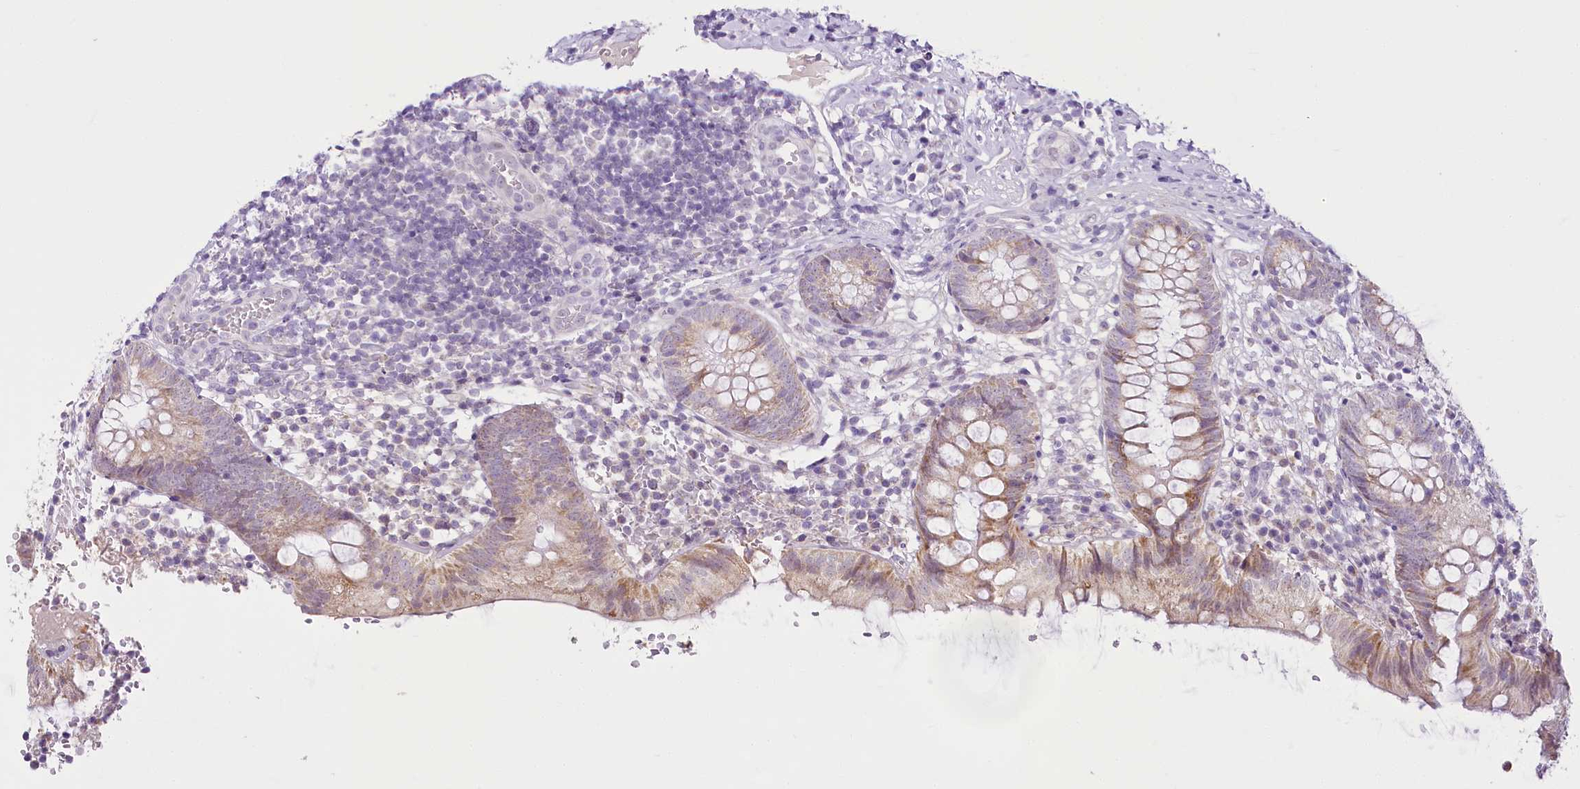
{"staining": {"intensity": "weak", "quantity": ">75%", "location": "cytoplasmic/membranous"}, "tissue": "appendix", "cell_type": "Glandular cells", "image_type": "normal", "snomed": [{"axis": "morphology", "description": "Normal tissue, NOS"}, {"axis": "topography", "description": "Appendix"}], "caption": "Brown immunohistochemical staining in benign human appendix displays weak cytoplasmic/membranous staining in approximately >75% of glandular cells.", "gene": "CCDC30", "patient": {"sex": "male", "age": 8}}